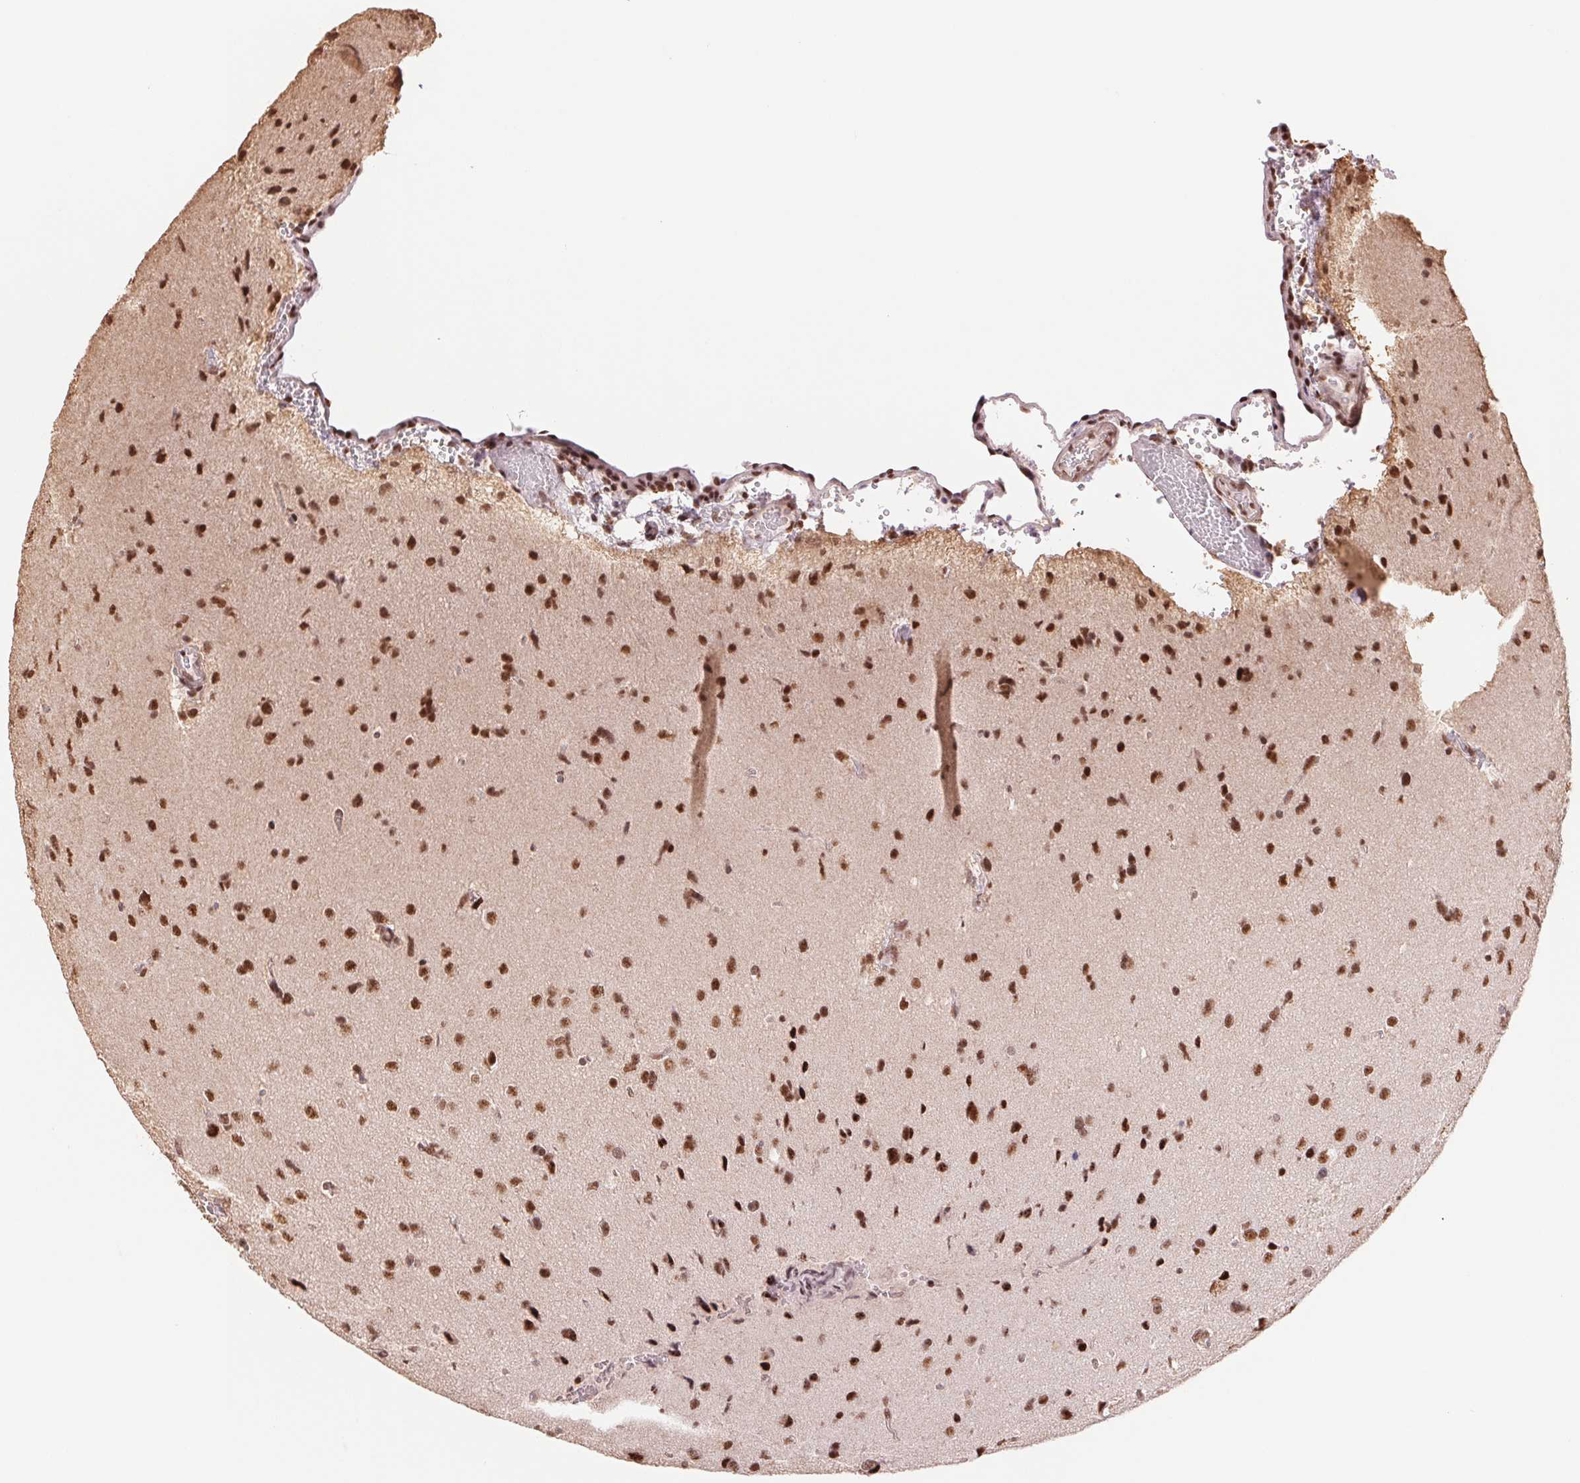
{"staining": {"intensity": "strong", "quantity": ">75%", "location": "nuclear"}, "tissue": "glioma", "cell_type": "Tumor cells", "image_type": "cancer", "snomed": [{"axis": "morphology", "description": "Glioma, malignant, Low grade"}, {"axis": "topography", "description": "Brain"}], "caption": "An immunohistochemistry histopathology image of neoplastic tissue is shown. Protein staining in brown shows strong nuclear positivity in malignant glioma (low-grade) within tumor cells.", "gene": "SREK1", "patient": {"sex": "female", "age": 55}}